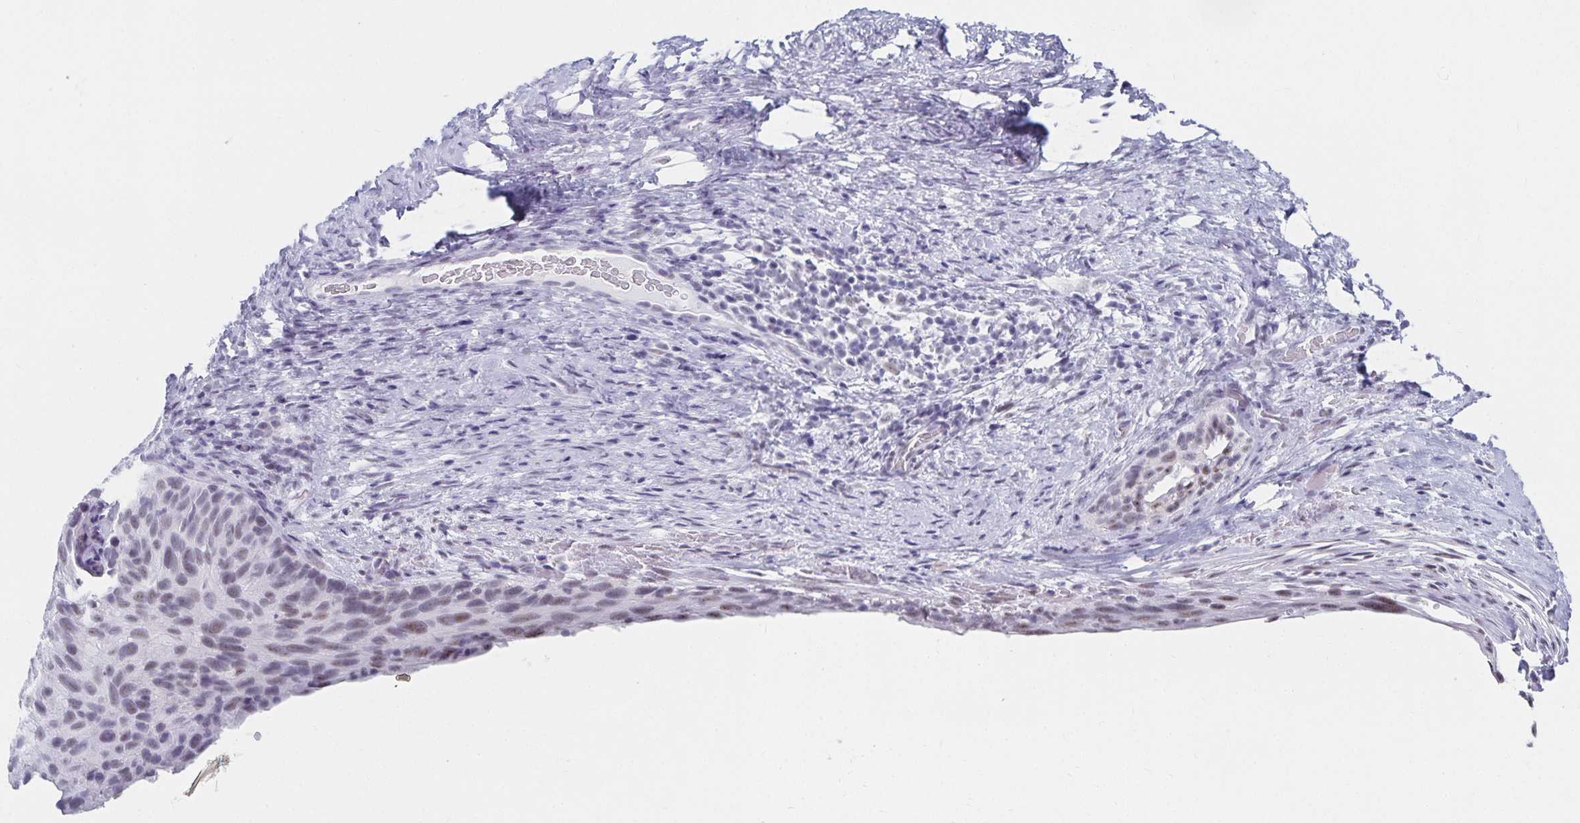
{"staining": {"intensity": "weak", "quantity": "<25%", "location": "nuclear"}, "tissue": "cervical cancer", "cell_type": "Tumor cells", "image_type": "cancer", "snomed": [{"axis": "morphology", "description": "Squamous cell carcinoma, NOS"}, {"axis": "topography", "description": "Cervix"}], "caption": "Immunohistochemistry of cervical cancer reveals no staining in tumor cells.", "gene": "C20orf85", "patient": {"sex": "female", "age": 80}}